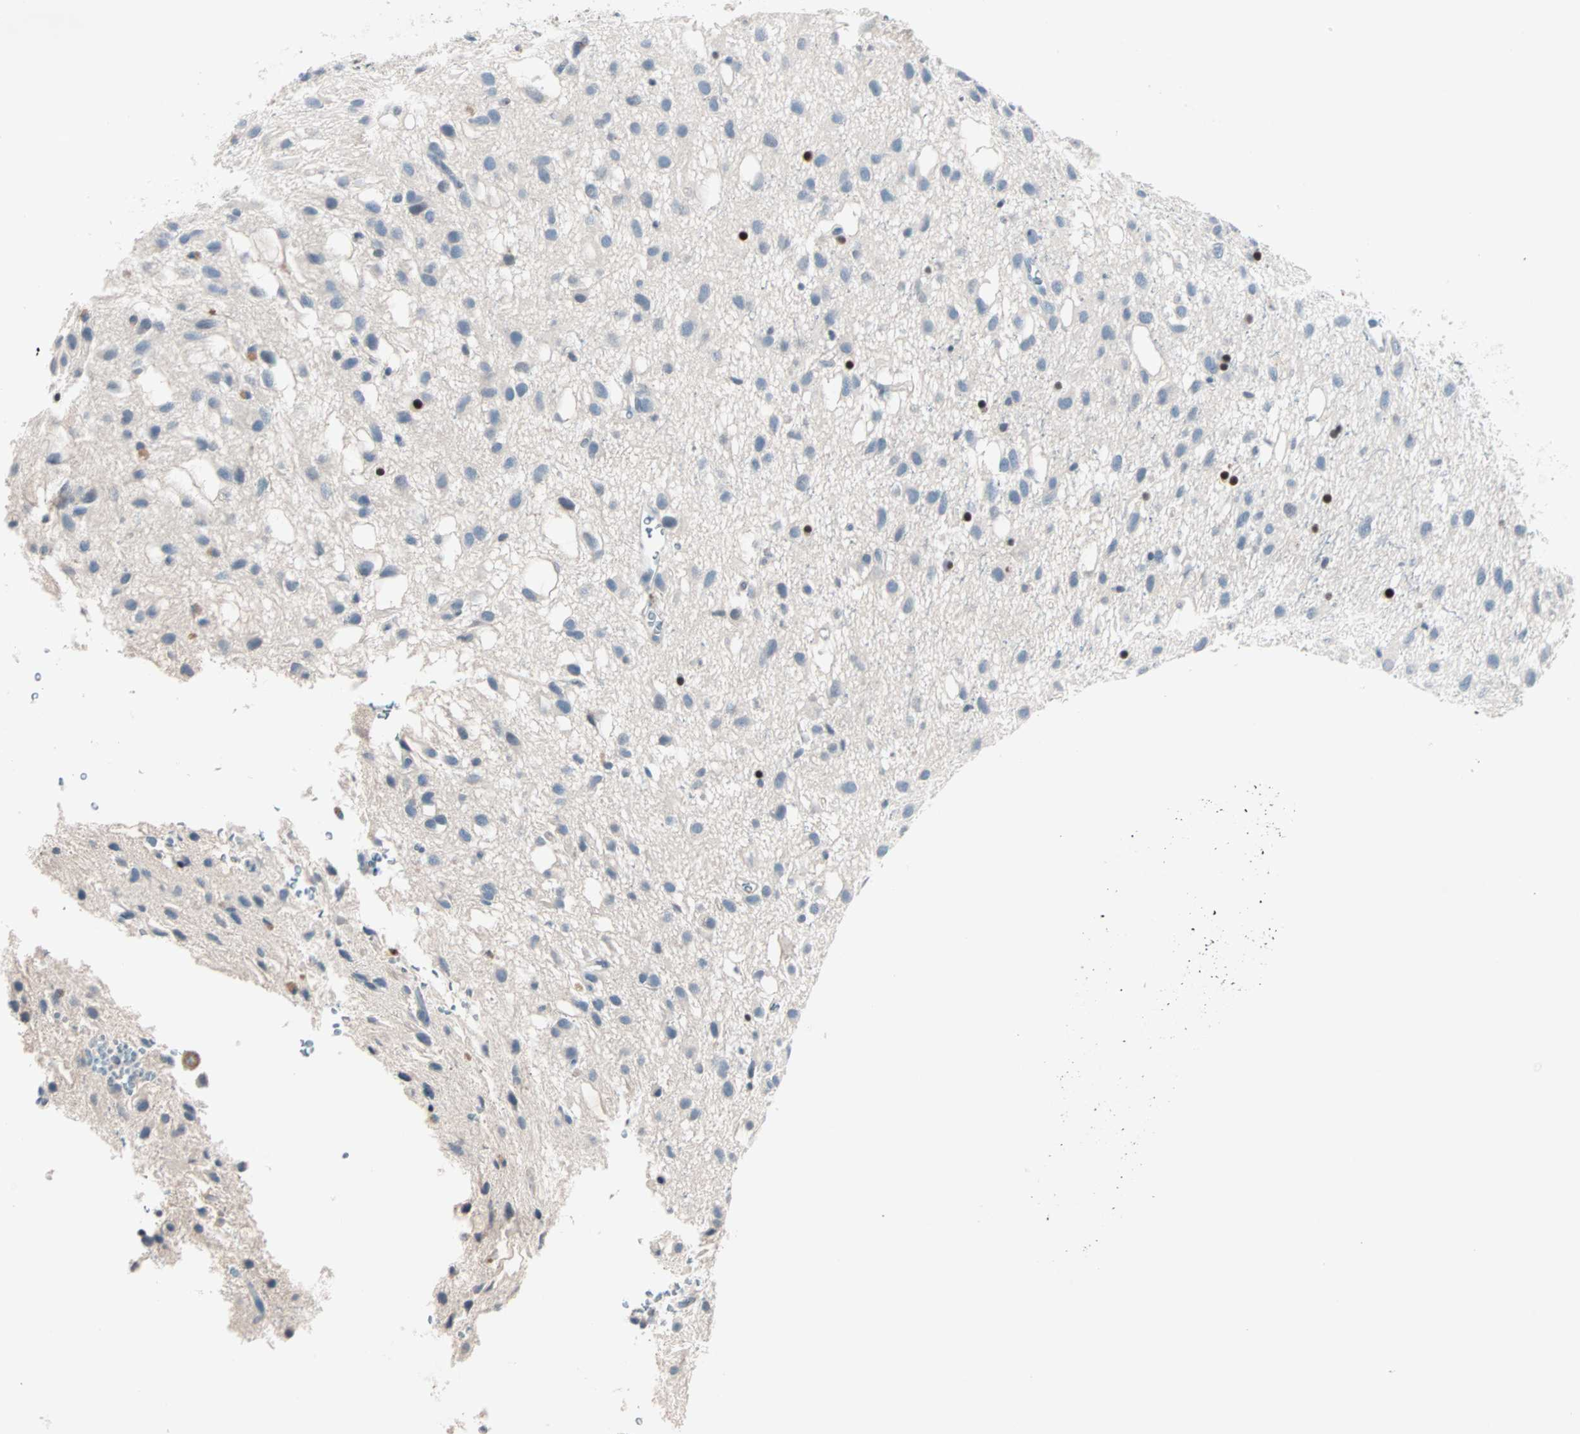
{"staining": {"intensity": "strong", "quantity": "<25%", "location": "nuclear"}, "tissue": "glioma", "cell_type": "Tumor cells", "image_type": "cancer", "snomed": [{"axis": "morphology", "description": "Glioma, malignant, Low grade"}, {"axis": "topography", "description": "Brain"}], "caption": "This photomicrograph reveals immunohistochemistry (IHC) staining of human malignant low-grade glioma, with medium strong nuclear staining in about <25% of tumor cells.", "gene": "CCNE2", "patient": {"sex": "male", "age": 77}}